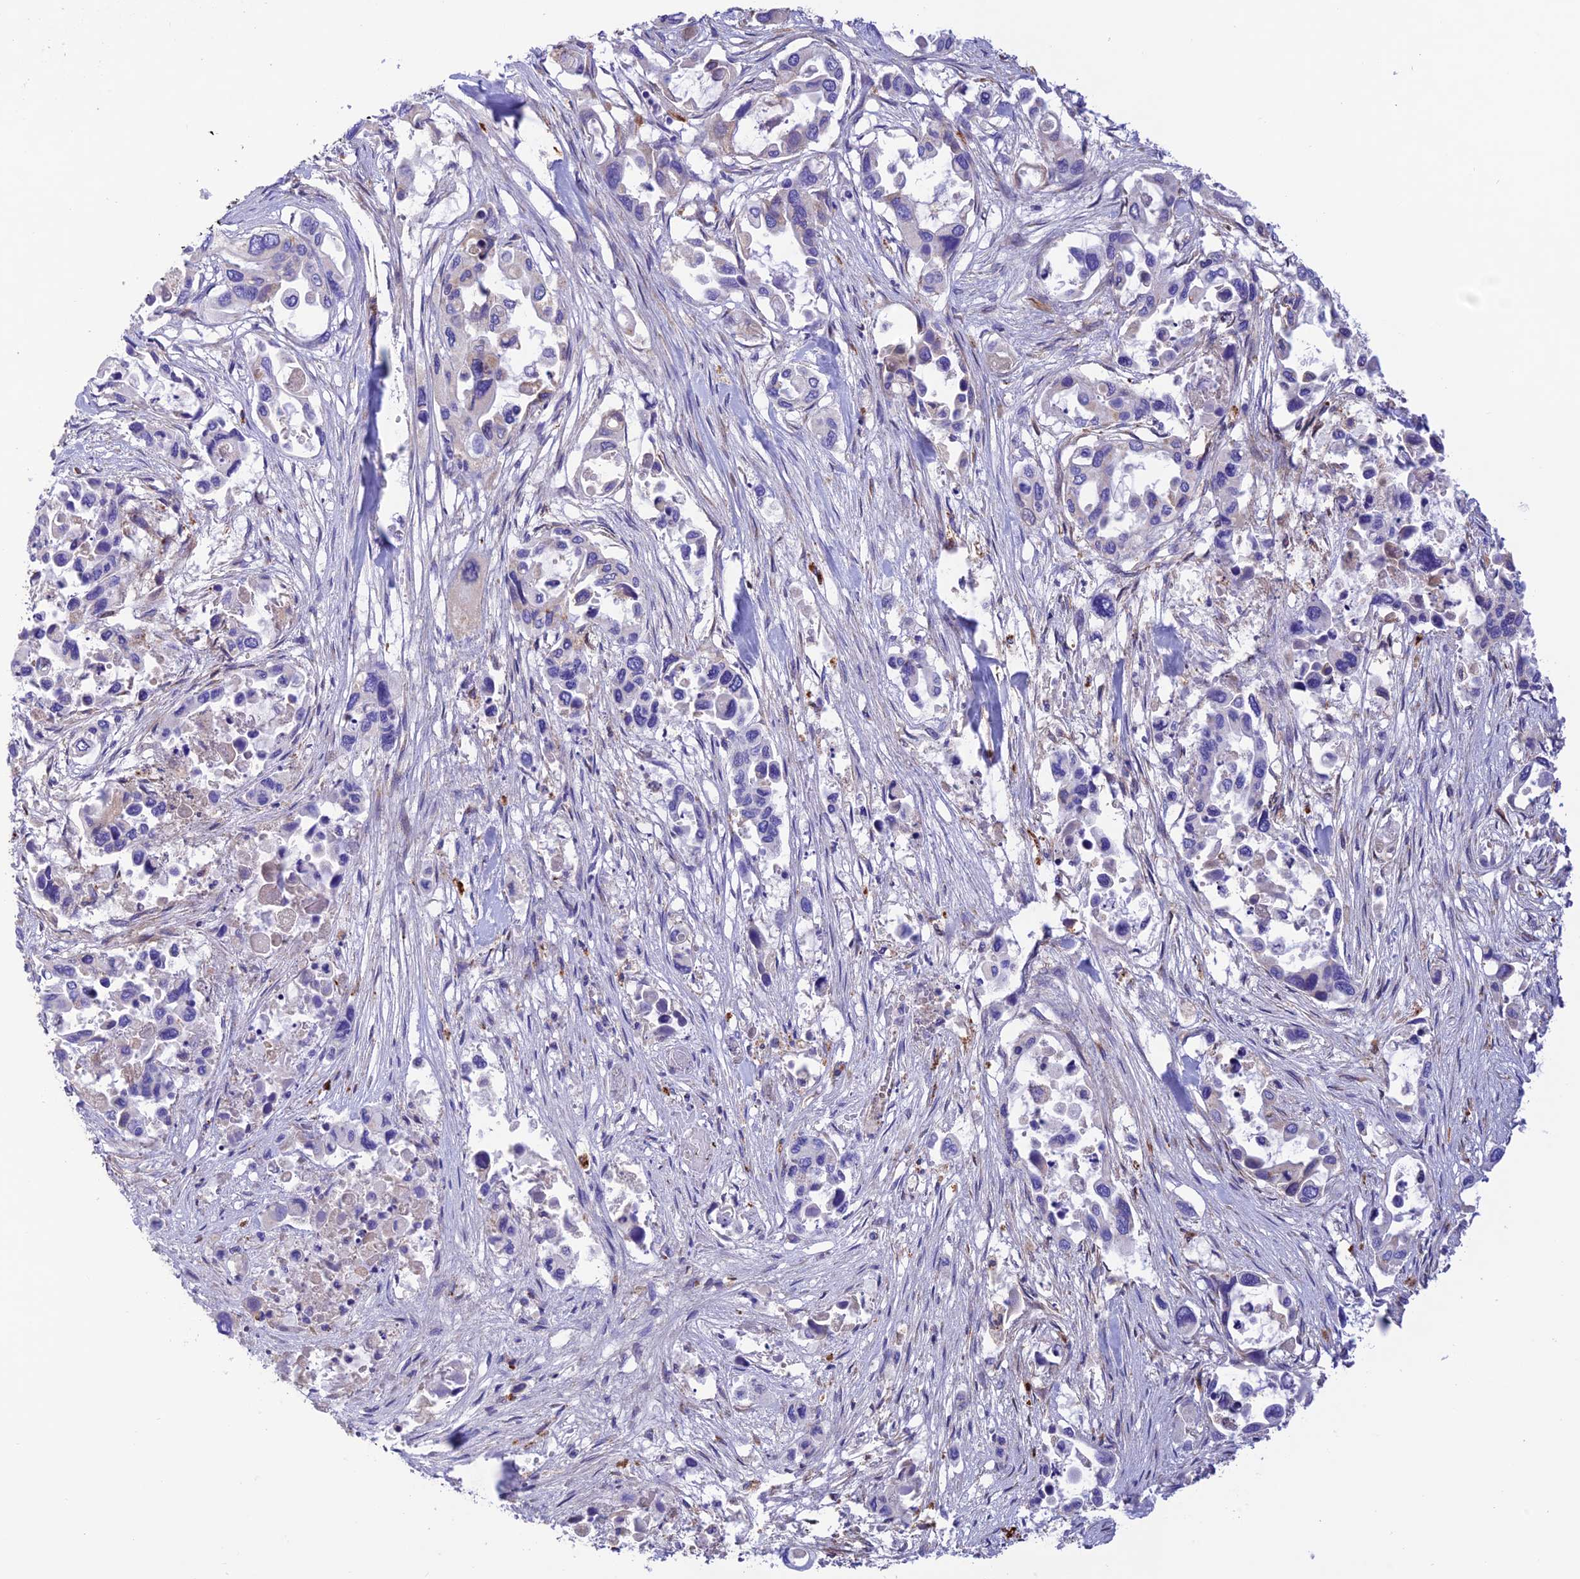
{"staining": {"intensity": "negative", "quantity": "none", "location": "none"}, "tissue": "pancreatic cancer", "cell_type": "Tumor cells", "image_type": "cancer", "snomed": [{"axis": "morphology", "description": "Adenocarcinoma, NOS"}, {"axis": "topography", "description": "Pancreas"}], "caption": "Pancreatic cancer was stained to show a protein in brown. There is no significant expression in tumor cells.", "gene": "VKORC1", "patient": {"sex": "male", "age": 92}}